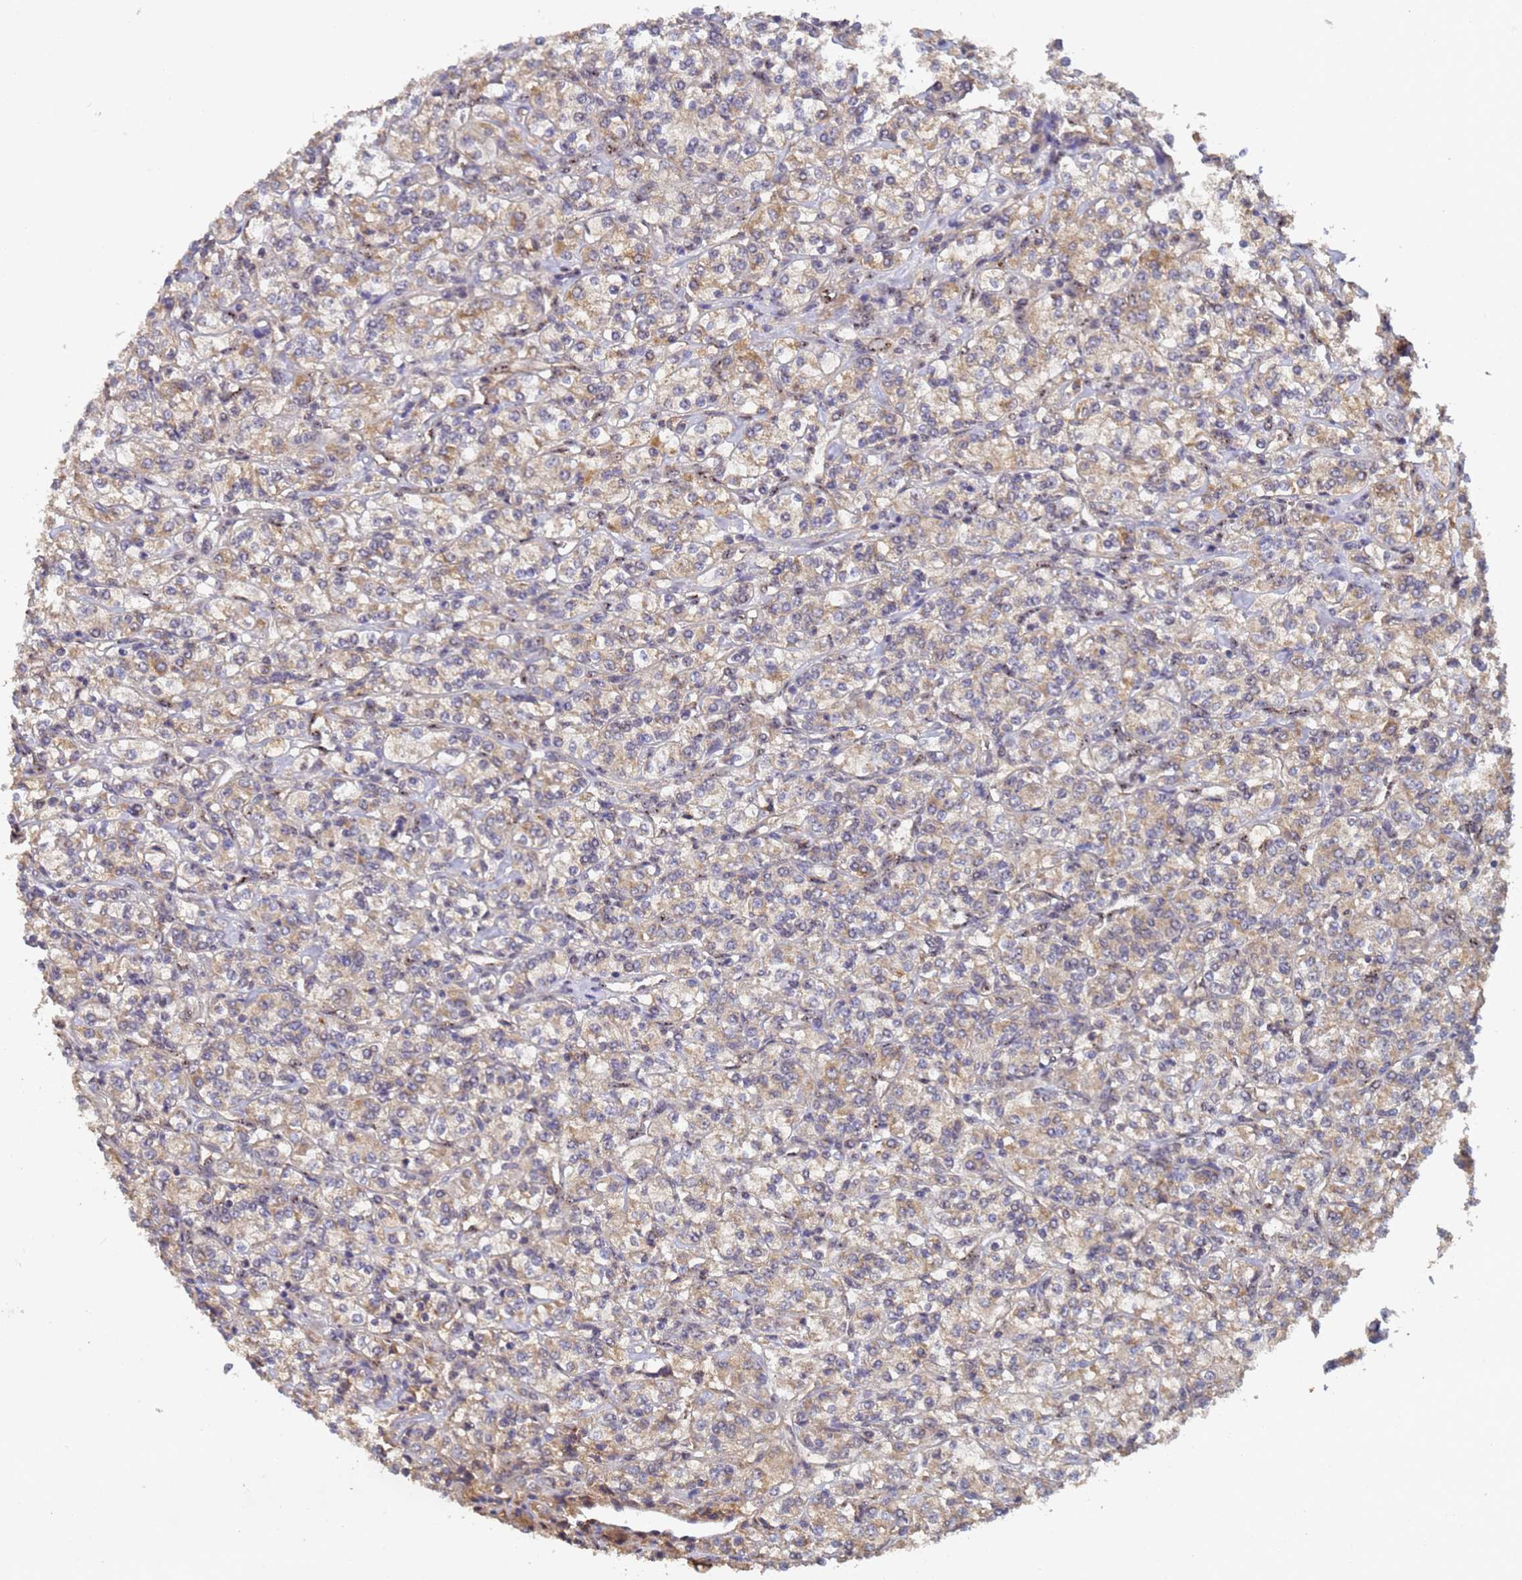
{"staining": {"intensity": "weak", "quantity": "25%-75%", "location": "cytoplasmic/membranous"}, "tissue": "renal cancer", "cell_type": "Tumor cells", "image_type": "cancer", "snomed": [{"axis": "morphology", "description": "Adenocarcinoma, NOS"}, {"axis": "topography", "description": "Kidney"}], "caption": "IHC of human renal cancer shows low levels of weak cytoplasmic/membranous positivity in approximately 25%-75% of tumor cells. The staining is performed using DAB brown chromogen to label protein expression. The nuclei are counter-stained blue using hematoxylin.", "gene": "SECISBP2", "patient": {"sex": "male", "age": 77}}